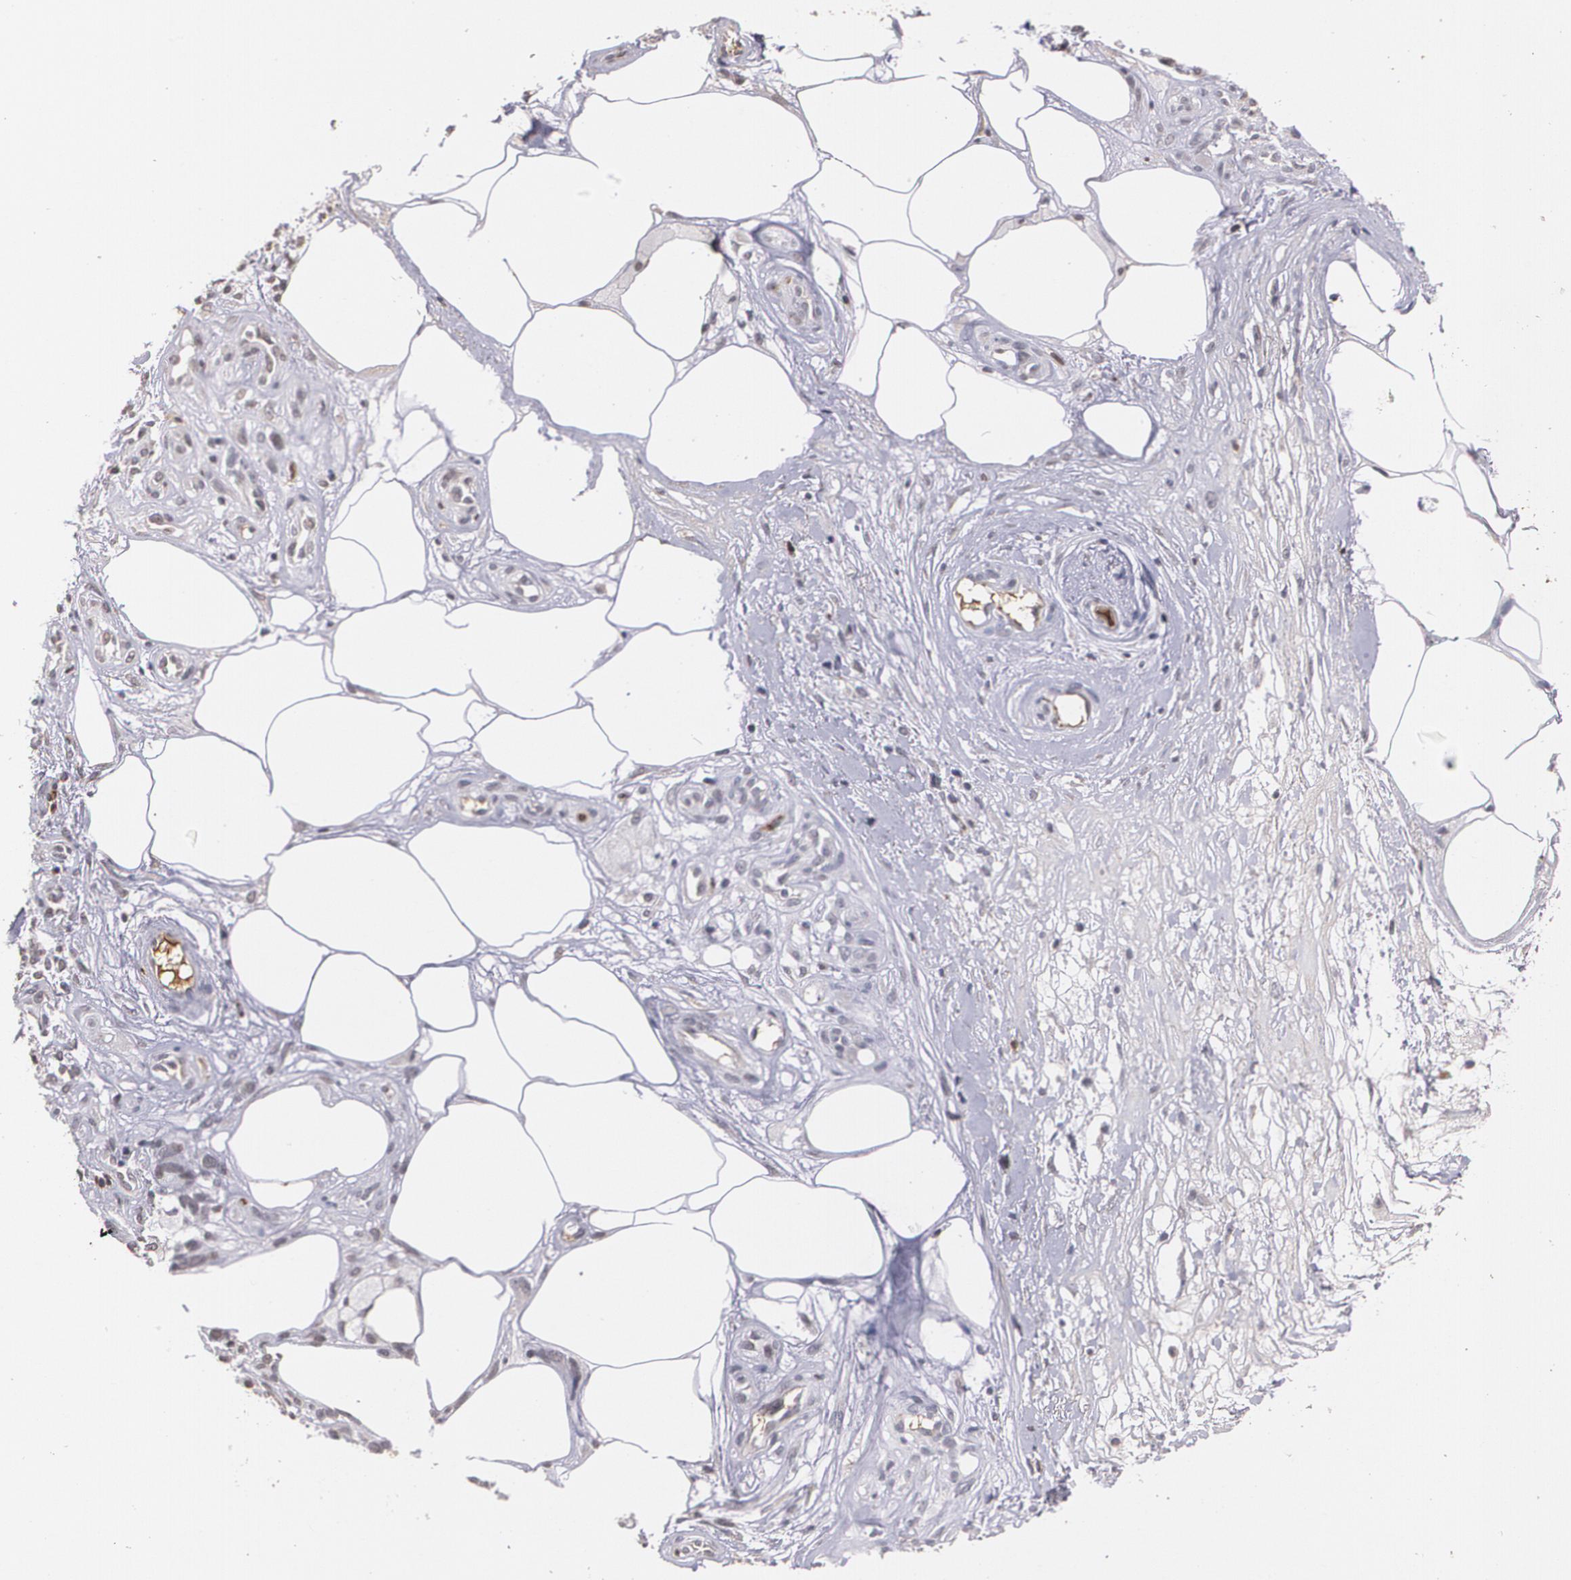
{"staining": {"intensity": "negative", "quantity": "none", "location": "none"}, "tissue": "melanoma", "cell_type": "Tumor cells", "image_type": "cancer", "snomed": [{"axis": "morphology", "description": "Malignant melanoma, NOS"}, {"axis": "topography", "description": "Skin"}], "caption": "This is an immunohistochemistry (IHC) histopathology image of melanoma. There is no positivity in tumor cells.", "gene": "PTS", "patient": {"sex": "female", "age": 85}}